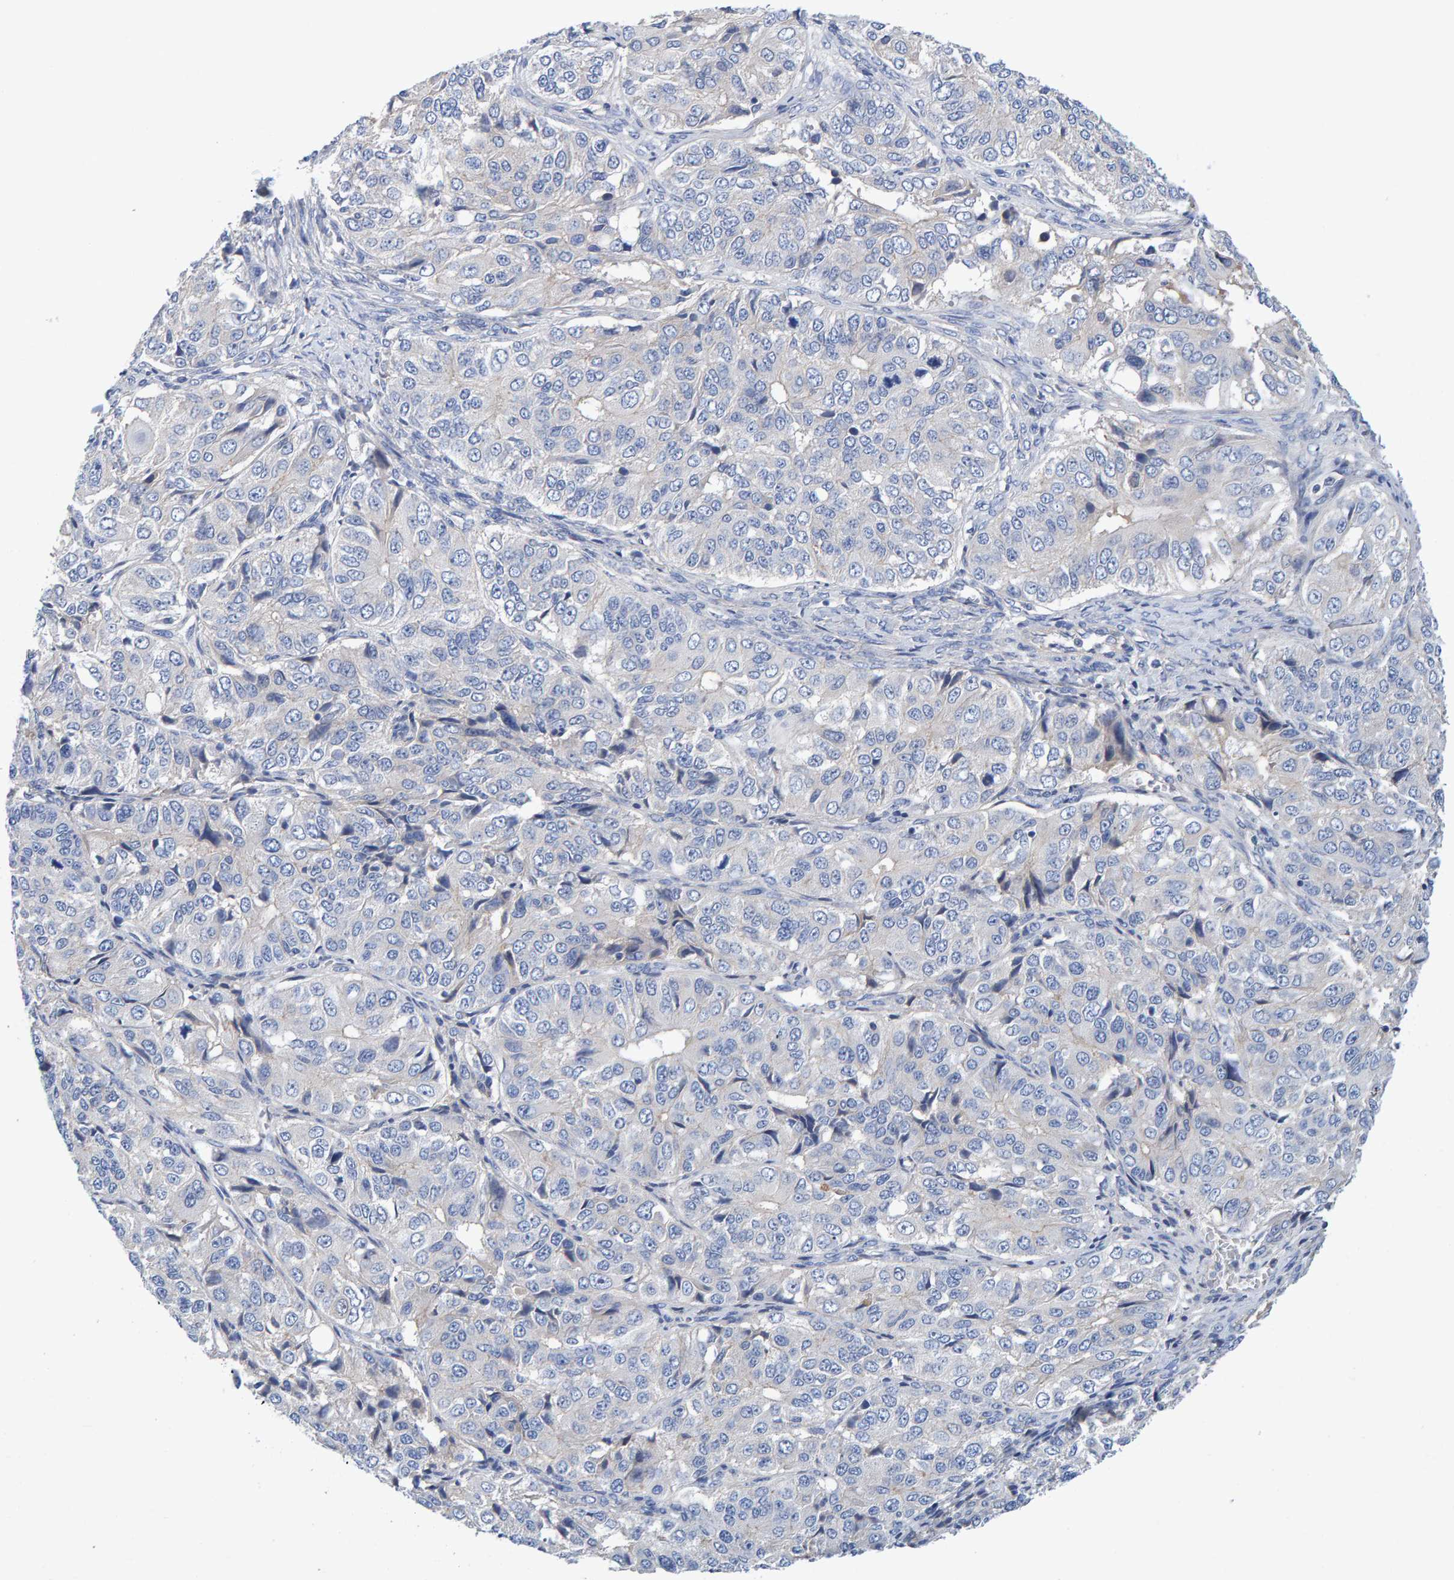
{"staining": {"intensity": "negative", "quantity": "none", "location": "none"}, "tissue": "ovarian cancer", "cell_type": "Tumor cells", "image_type": "cancer", "snomed": [{"axis": "morphology", "description": "Carcinoma, endometroid"}, {"axis": "topography", "description": "Ovary"}], "caption": "Immunohistochemistry (IHC) photomicrograph of neoplastic tissue: human ovarian endometroid carcinoma stained with DAB demonstrates no significant protein staining in tumor cells.", "gene": "EFR3A", "patient": {"sex": "female", "age": 51}}